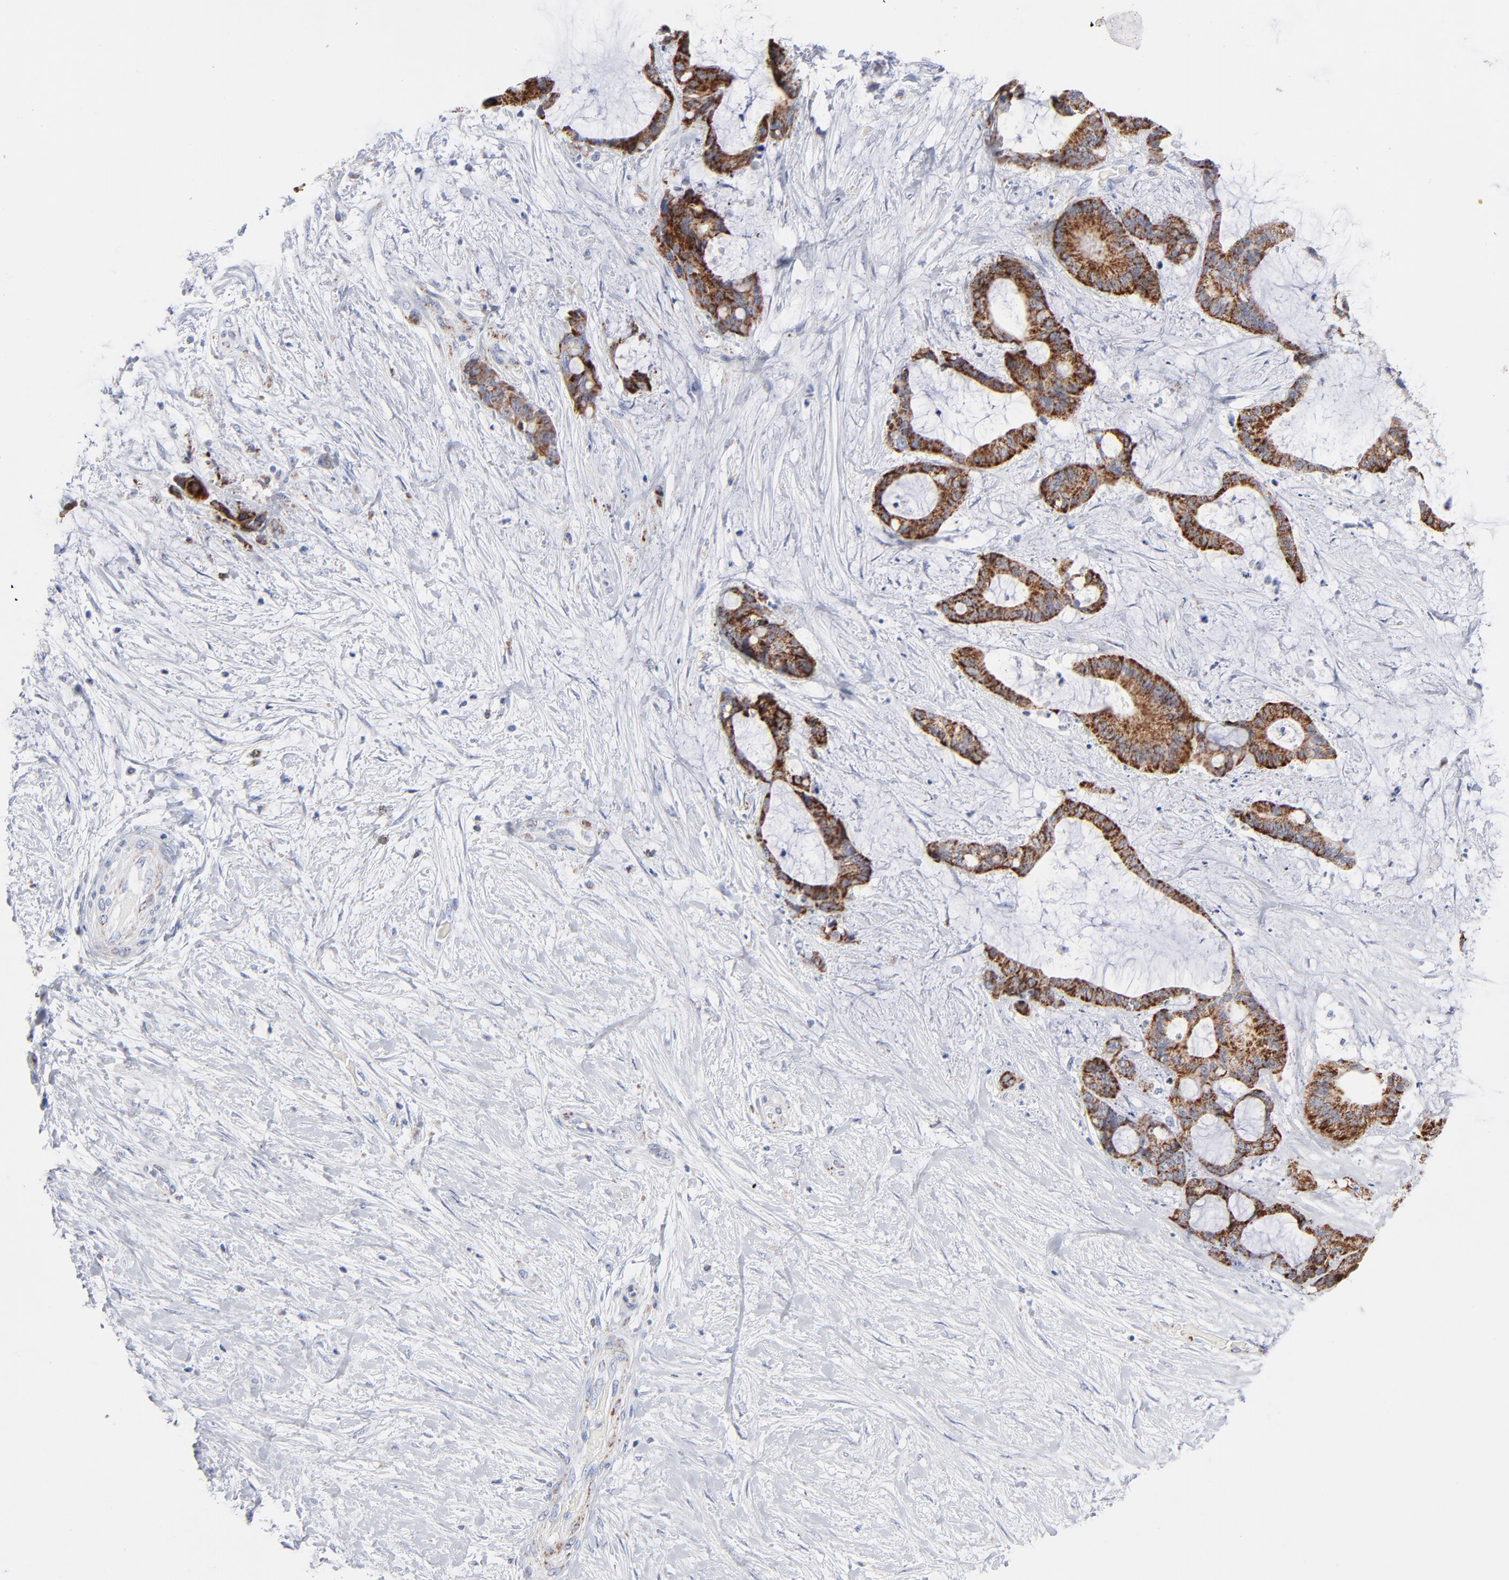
{"staining": {"intensity": "strong", "quantity": ">75%", "location": "cytoplasmic/membranous"}, "tissue": "liver cancer", "cell_type": "Tumor cells", "image_type": "cancer", "snomed": [{"axis": "morphology", "description": "Cholangiocarcinoma"}, {"axis": "topography", "description": "Liver"}], "caption": "Tumor cells exhibit strong cytoplasmic/membranous expression in approximately >75% of cells in liver cholangiocarcinoma.", "gene": "CHCHD10", "patient": {"sex": "female", "age": 73}}